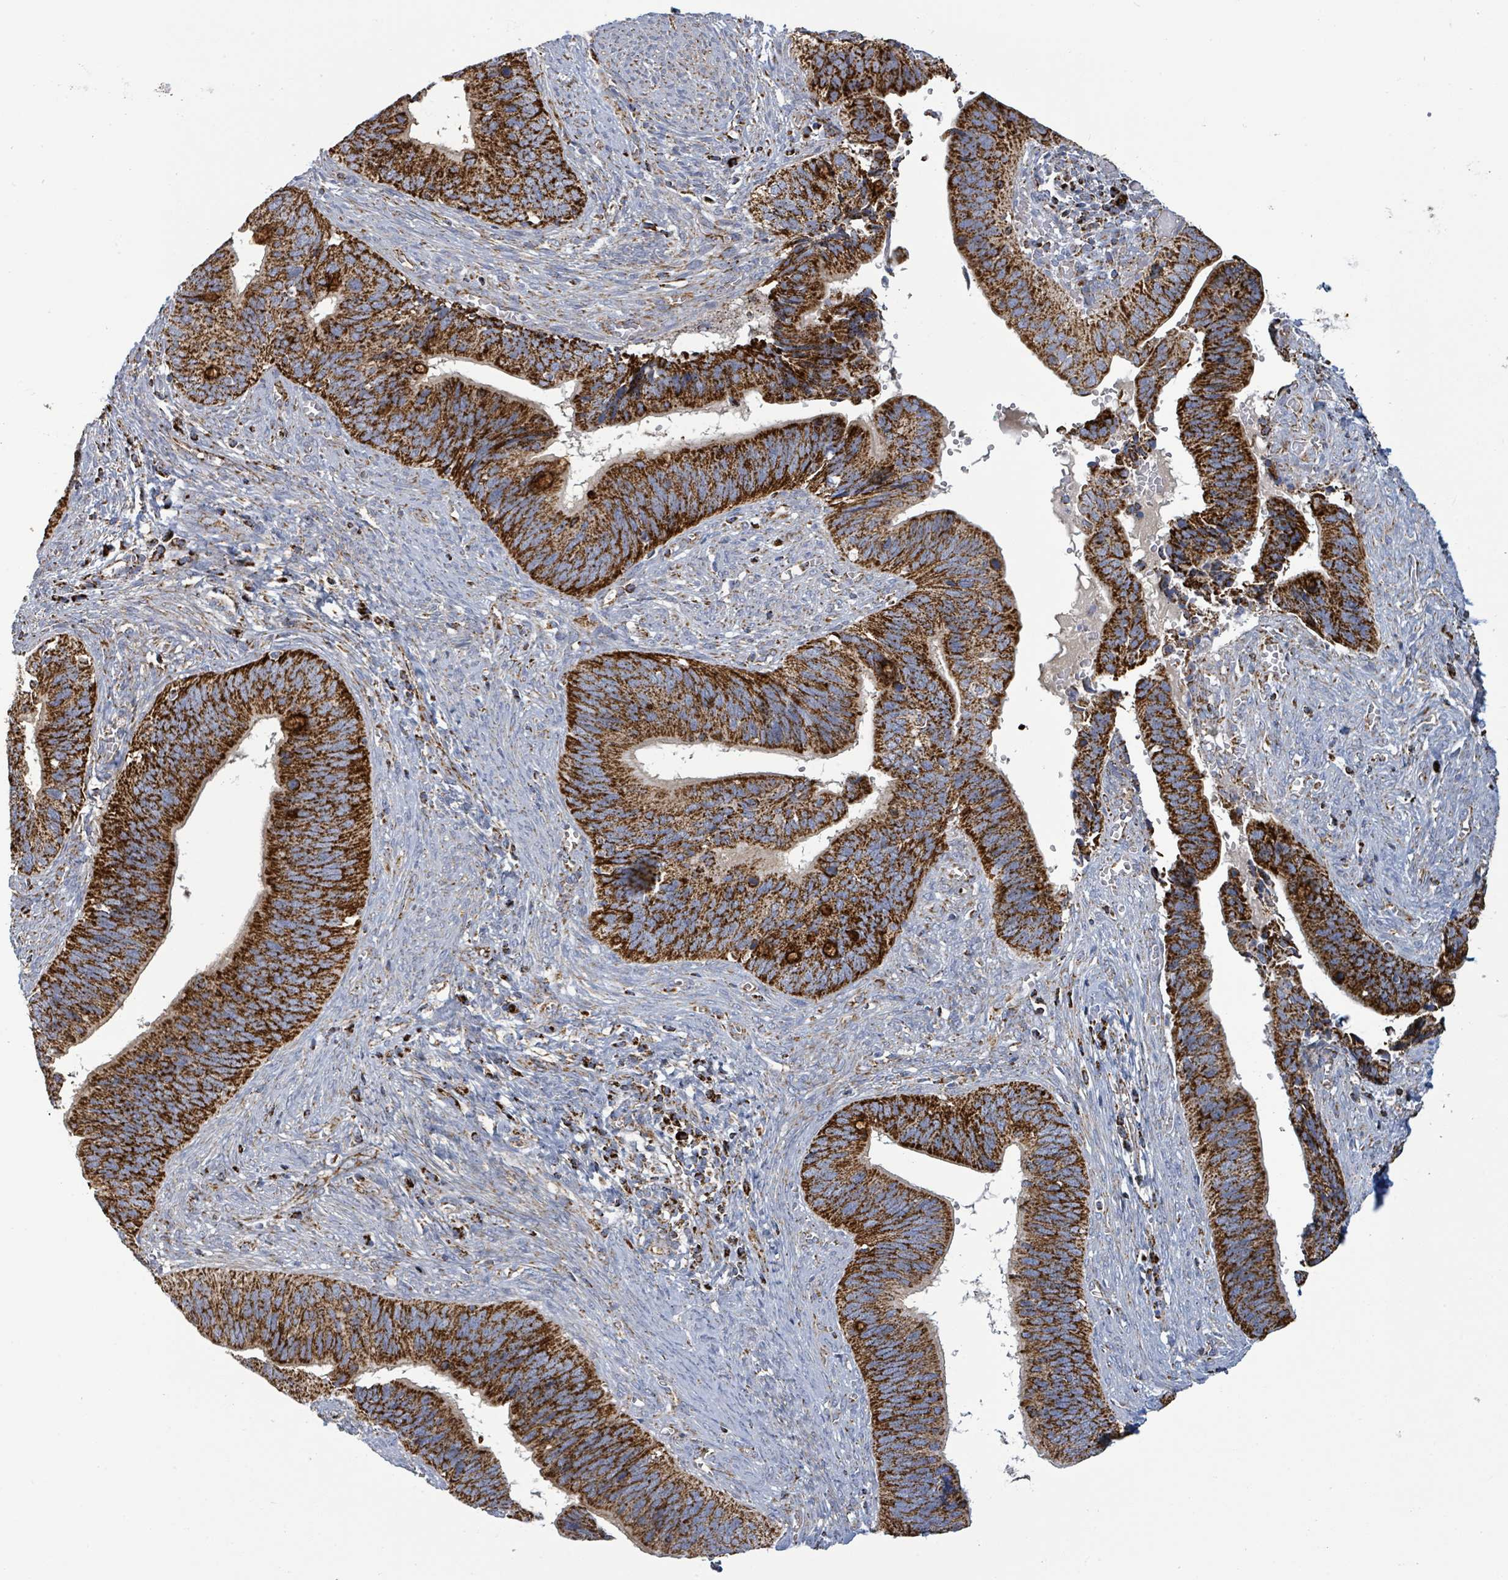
{"staining": {"intensity": "strong", "quantity": ">75%", "location": "cytoplasmic/membranous"}, "tissue": "cervical cancer", "cell_type": "Tumor cells", "image_type": "cancer", "snomed": [{"axis": "morphology", "description": "Adenocarcinoma, NOS"}, {"axis": "topography", "description": "Cervix"}], "caption": "A high amount of strong cytoplasmic/membranous expression is appreciated in approximately >75% of tumor cells in cervical adenocarcinoma tissue. (DAB = brown stain, brightfield microscopy at high magnification).", "gene": "SUCLG2", "patient": {"sex": "female", "age": 42}}